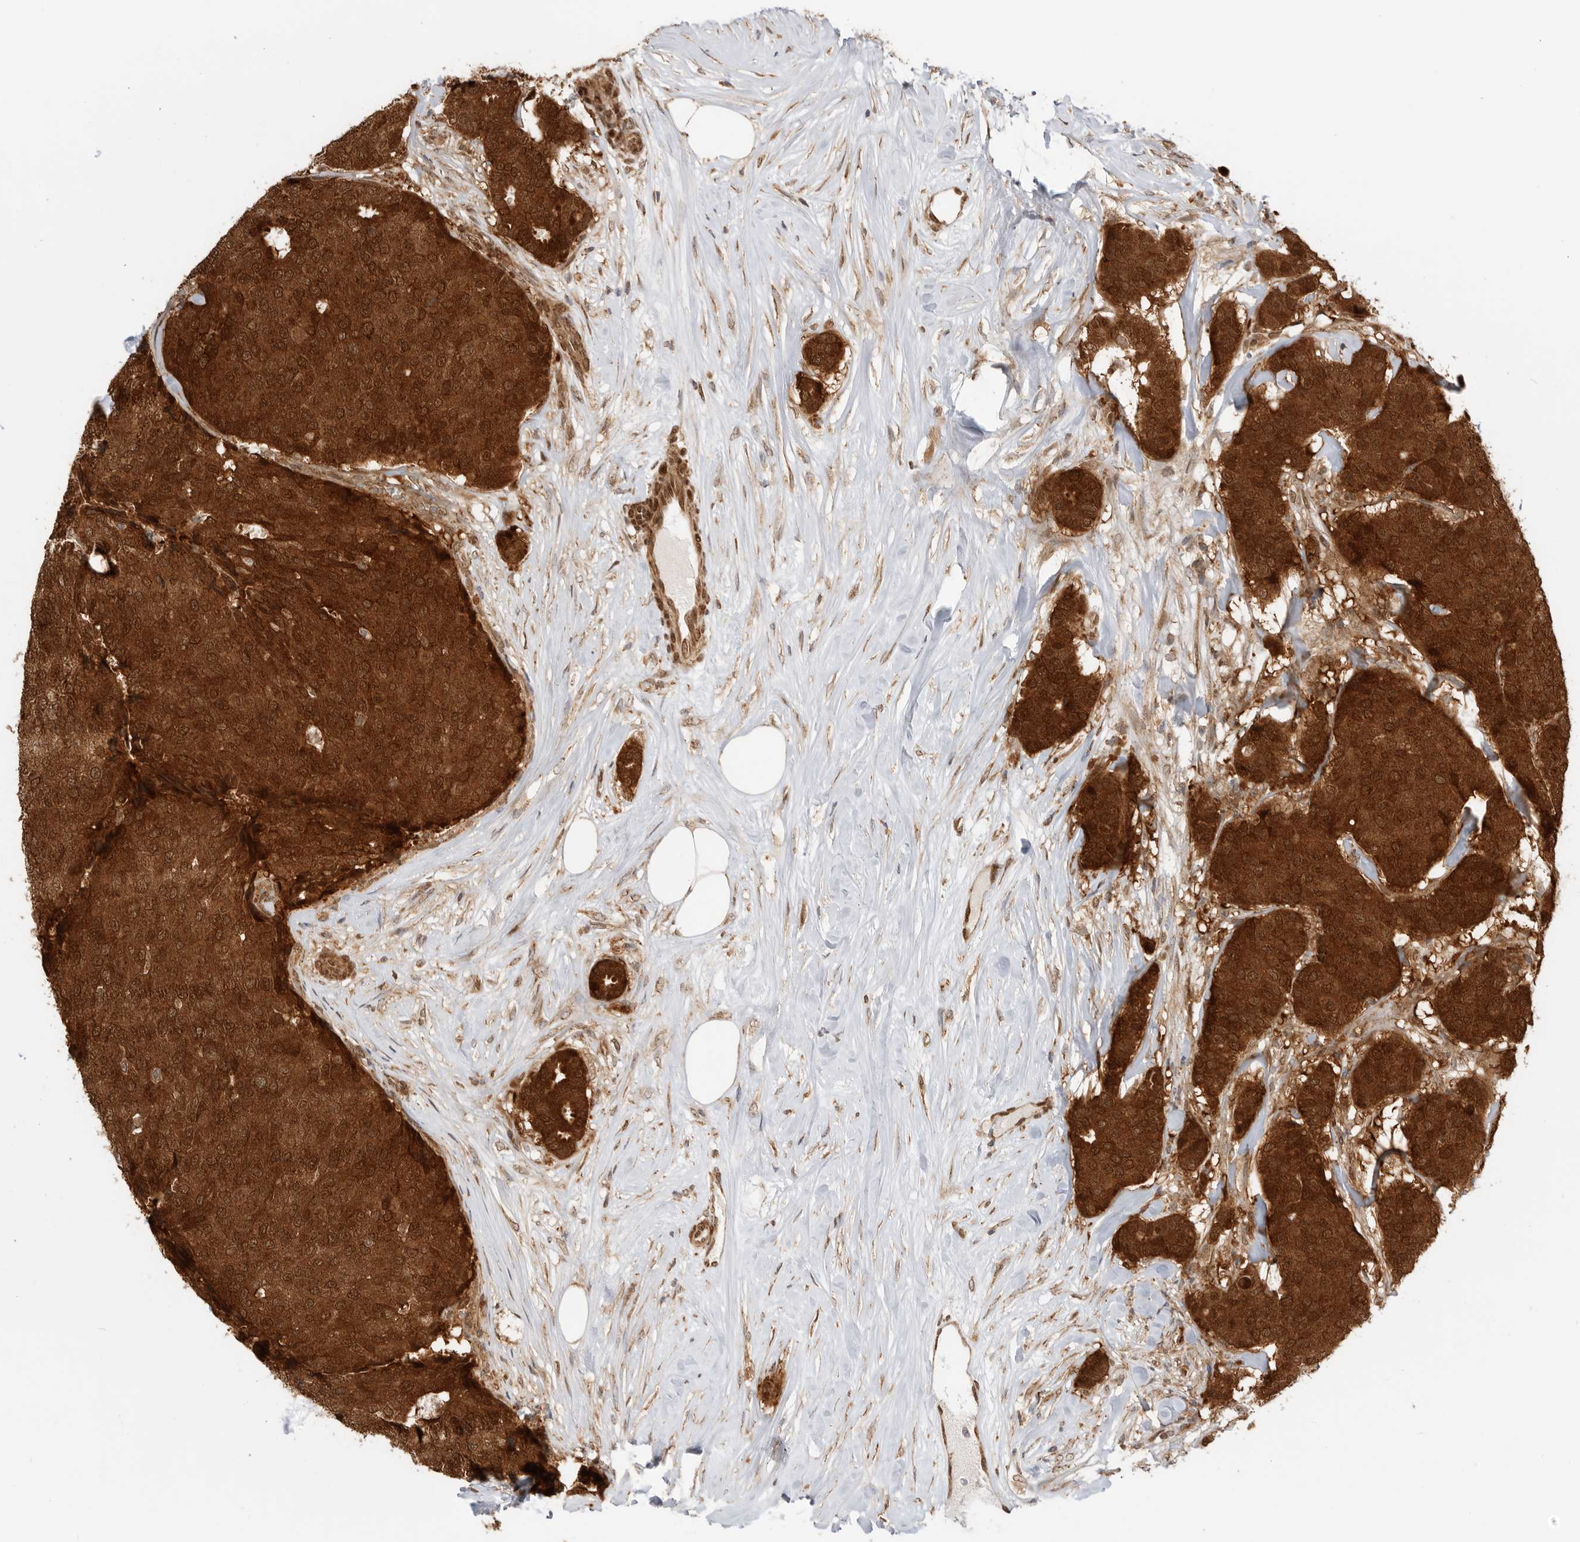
{"staining": {"intensity": "strong", "quantity": ">75%", "location": "cytoplasmic/membranous,nuclear"}, "tissue": "breast cancer", "cell_type": "Tumor cells", "image_type": "cancer", "snomed": [{"axis": "morphology", "description": "Duct carcinoma"}, {"axis": "topography", "description": "Breast"}], "caption": "Strong cytoplasmic/membranous and nuclear protein expression is identified in about >75% of tumor cells in breast intraductal carcinoma. The protein is shown in brown color, while the nuclei are stained blue.", "gene": "DCAF8", "patient": {"sex": "female", "age": 75}}